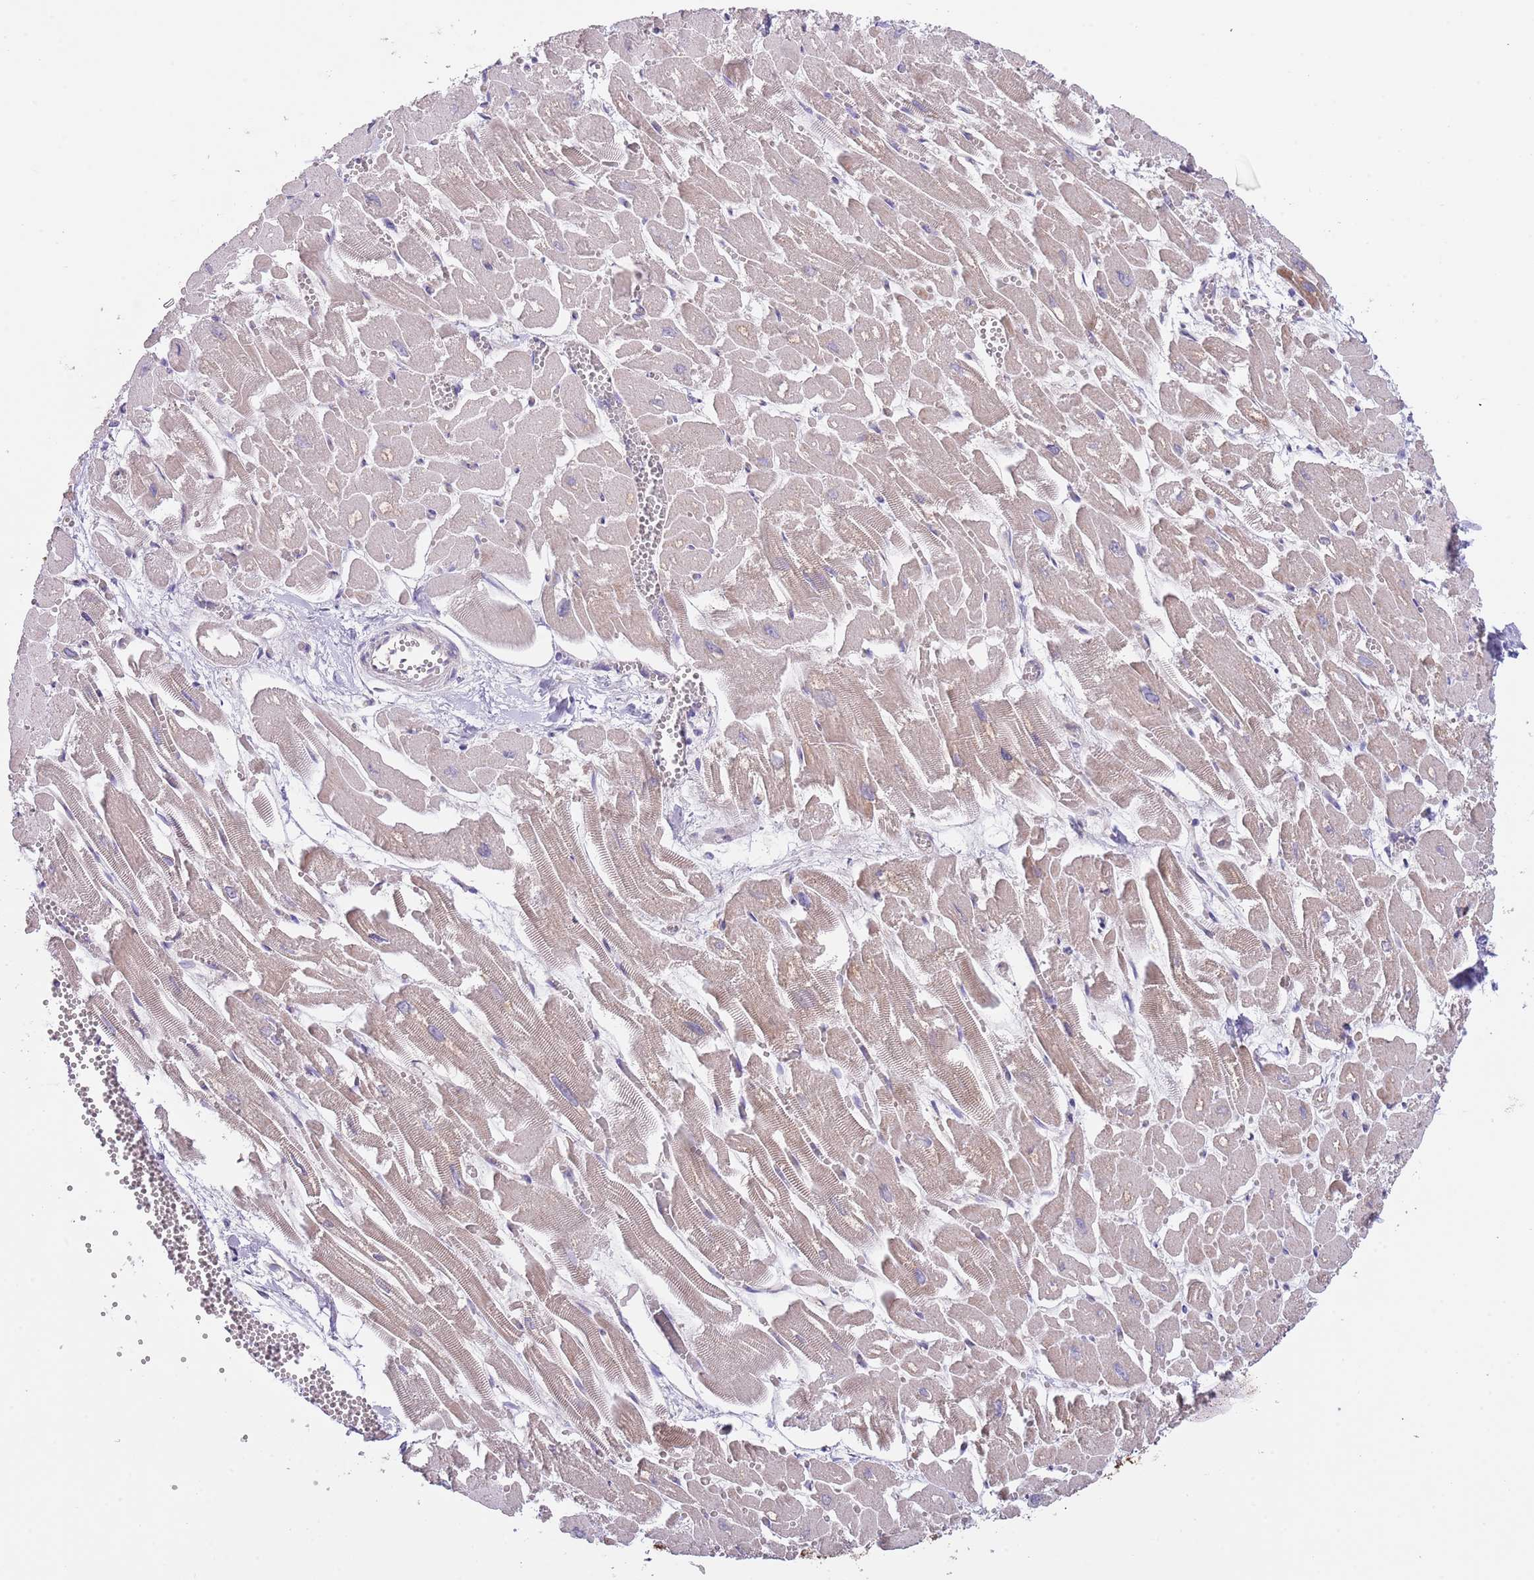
{"staining": {"intensity": "moderate", "quantity": ">75%", "location": "cytoplasmic/membranous"}, "tissue": "heart muscle", "cell_type": "Cardiomyocytes", "image_type": "normal", "snomed": [{"axis": "morphology", "description": "Normal tissue, NOS"}, {"axis": "topography", "description": "Heart"}], "caption": "High-power microscopy captured an immunohistochemistry photomicrograph of benign heart muscle, revealing moderate cytoplasmic/membranous staining in approximately >75% of cardiomyocytes.", "gene": "AP1S2", "patient": {"sex": "male", "age": 54}}